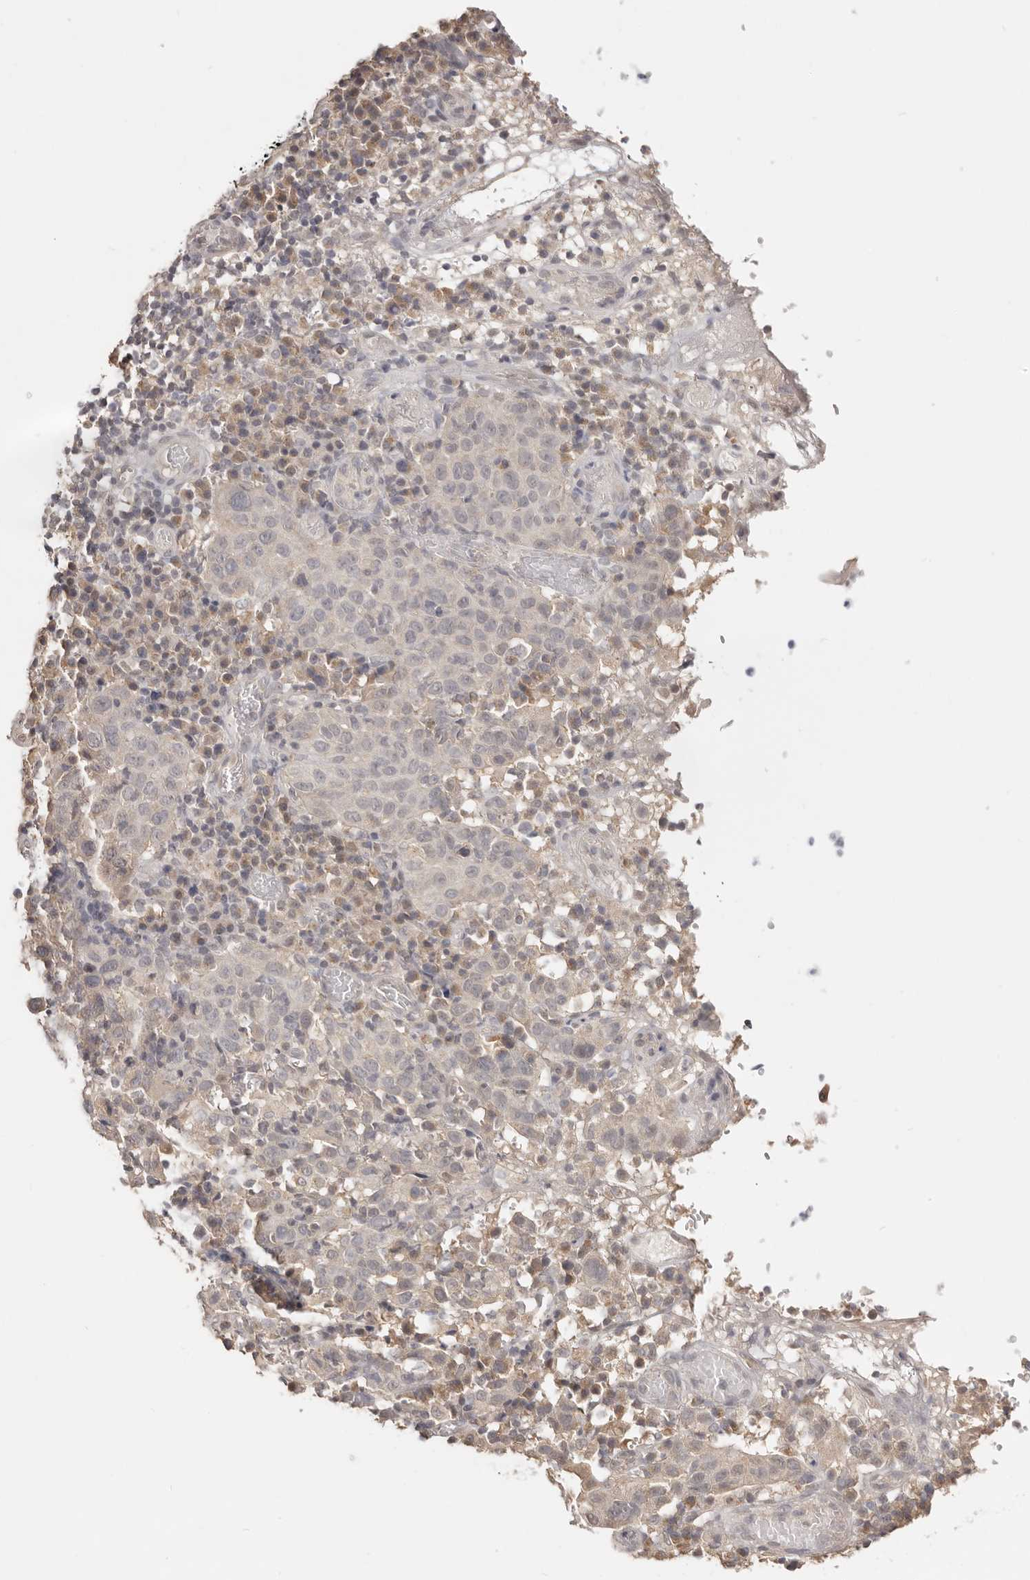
{"staining": {"intensity": "negative", "quantity": "none", "location": "none"}, "tissue": "cervical cancer", "cell_type": "Tumor cells", "image_type": "cancer", "snomed": [{"axis": "morphology", "description": "Squamous cell carcinoma, NOS"}, {"axis": "topography", "description": "Cervix"}], "caption": "High magnification brightfield microscopy of cervical squamous cell carcinoma stained with DAB (3,3'-diaminobenzidine) (brown) and counterstained with hematoxylin (blue): tumor cells show no significant positivity.", "gene": "TSPAN13", "patient": {"sex": "female", "age": 46}}